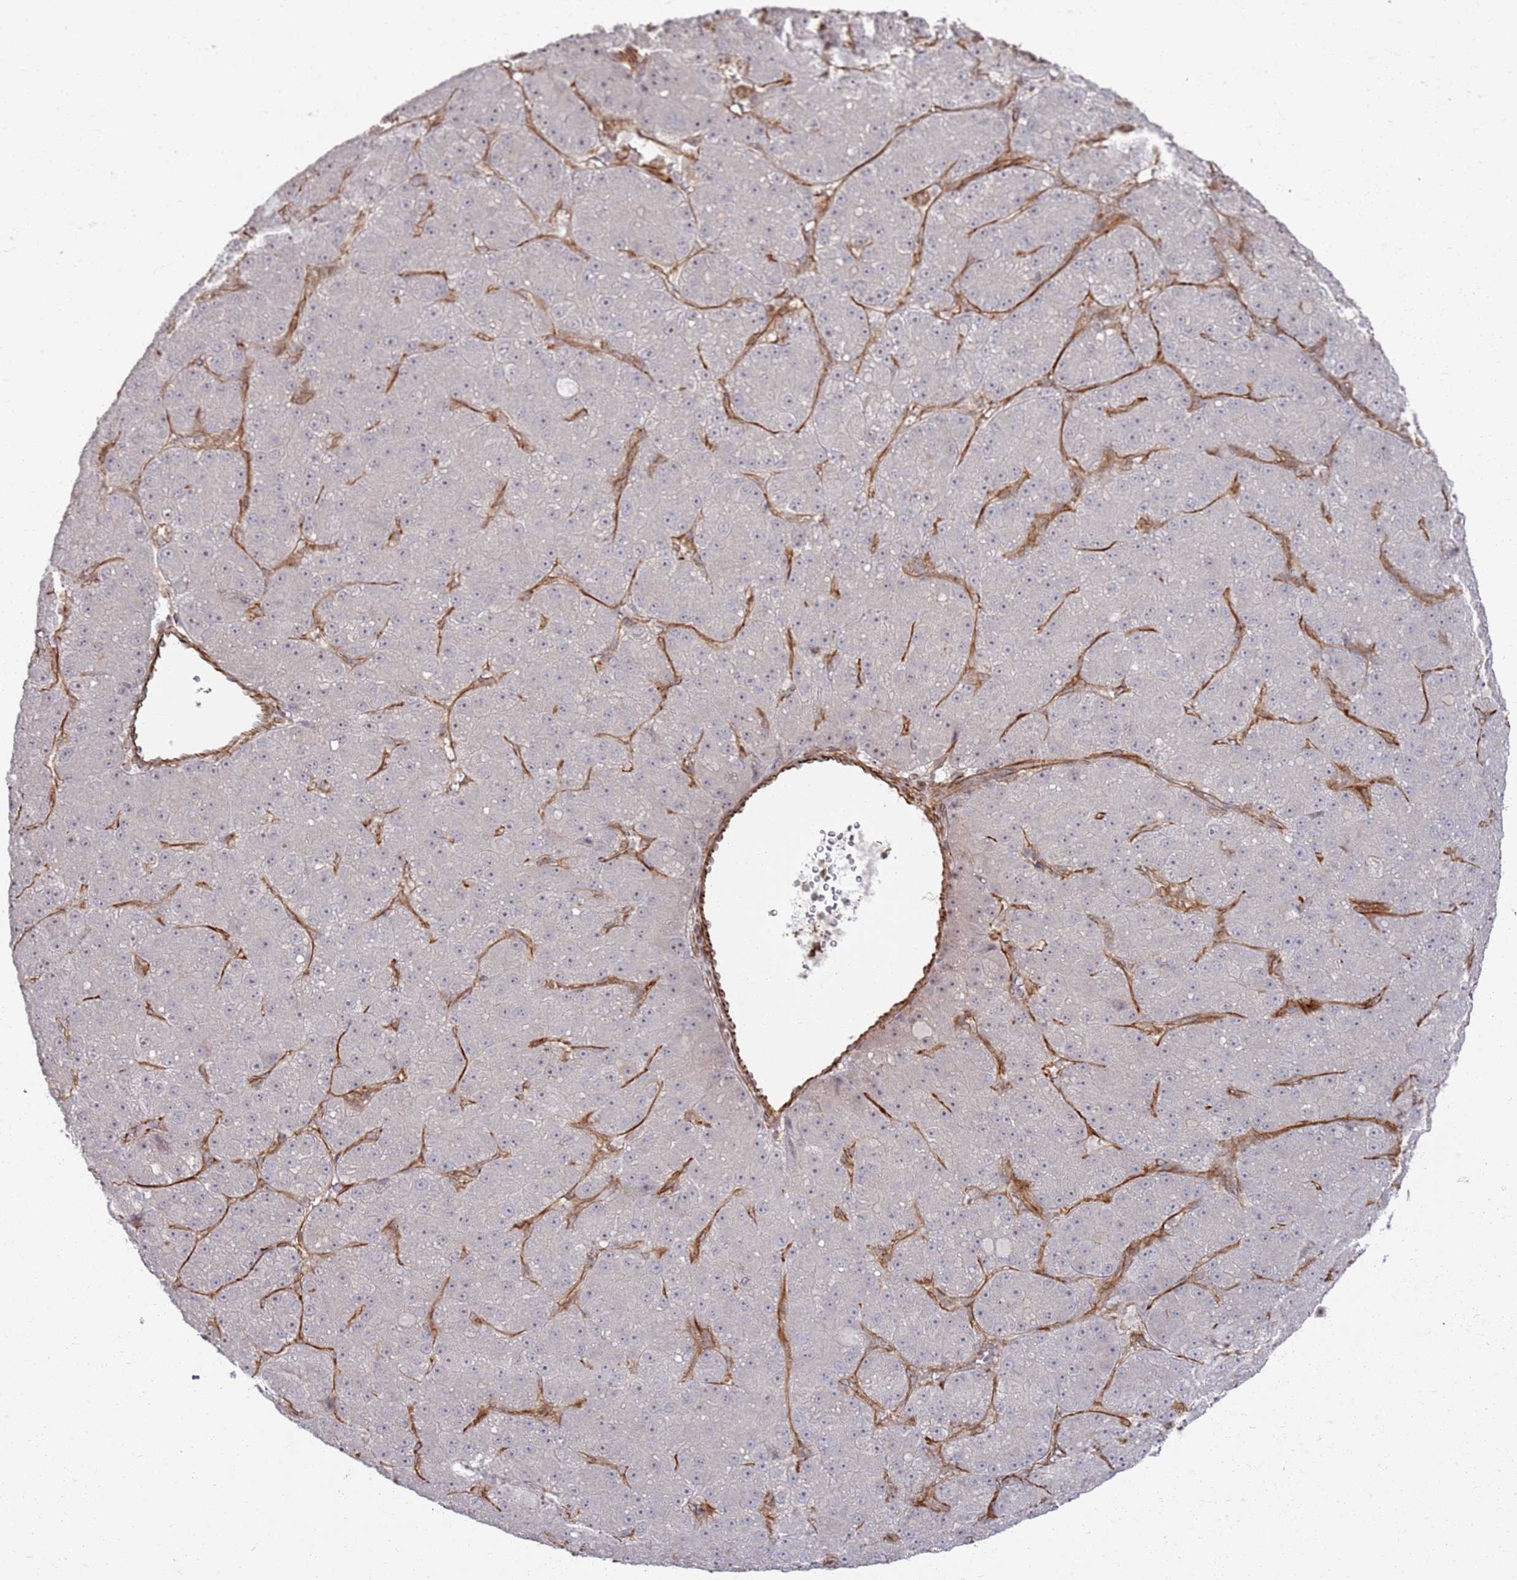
{"staining": {"intensity": "negative", "quantity": "none", "location": "none"}, "tissue": "liver cancer", "cell_type": "Tumor cells", "image_type": "cancer", "snomed": [{"axis": "morphology", "description": "Carcinoma, Hepatocellular, NOS"}, {"axis": "topography", "description": "Liver"}], "caption": "Liver hepatocellular carcinoma stained for a protein using immunohistochemistry (IHC) displays no positivity tumor cells.", "gene": "PHF21A", "patient": {"sex": "male", "age": 67}}